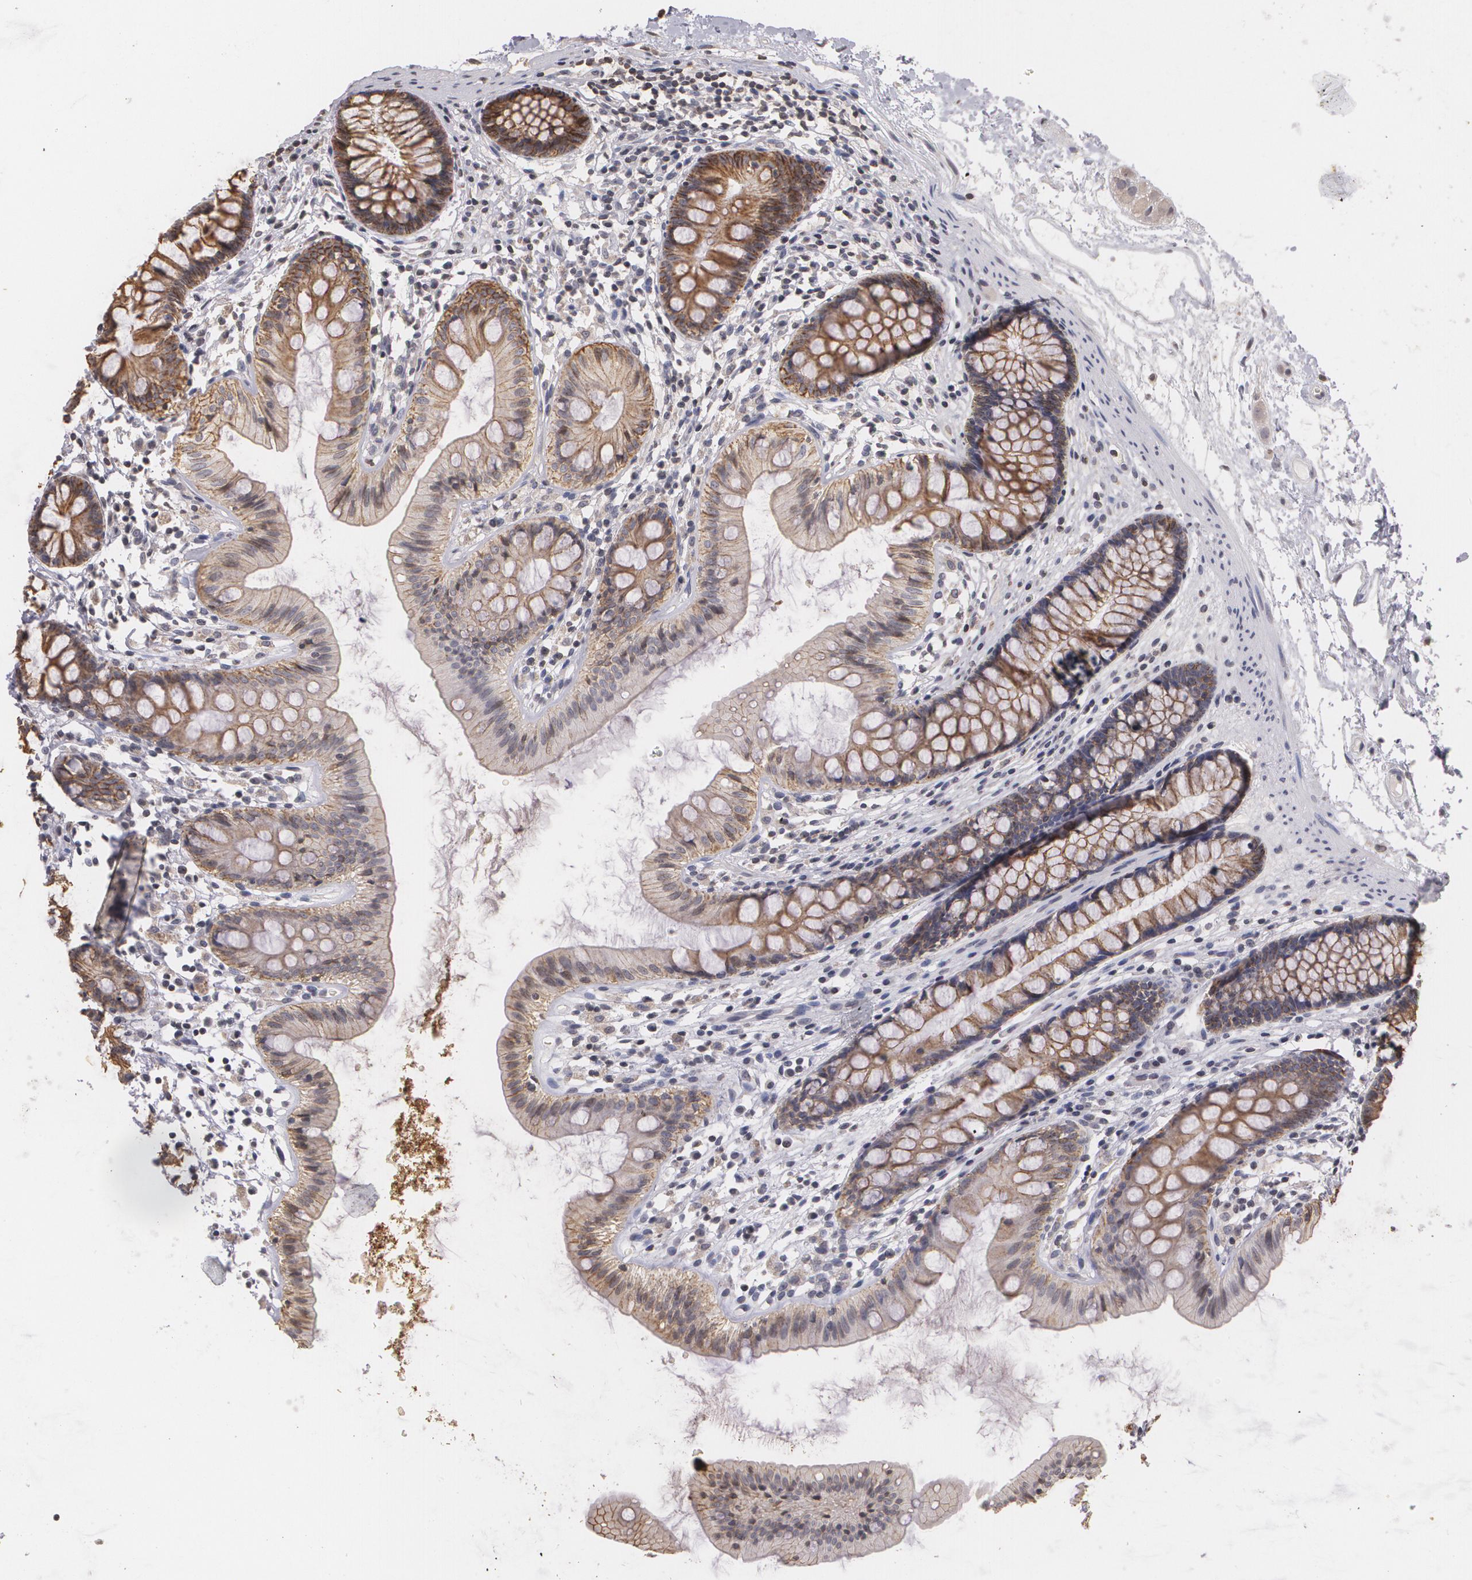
{"staining": {"intensity": "negative", "quantity": "none", "location": "none"}, "tissue": "colon", "cell_type": "Endothelial cells", "image_type": "normal", "snomed": [{"axis": "morphology", "description": "Normal tissue, NOS"}, {"axis": "topography", "description": "Colon"}], "caption": "Endothelial cells show no significant expression in unremarkable colon.", "gene": "THRB", "patient": {"sex": "female", "age": 52}}